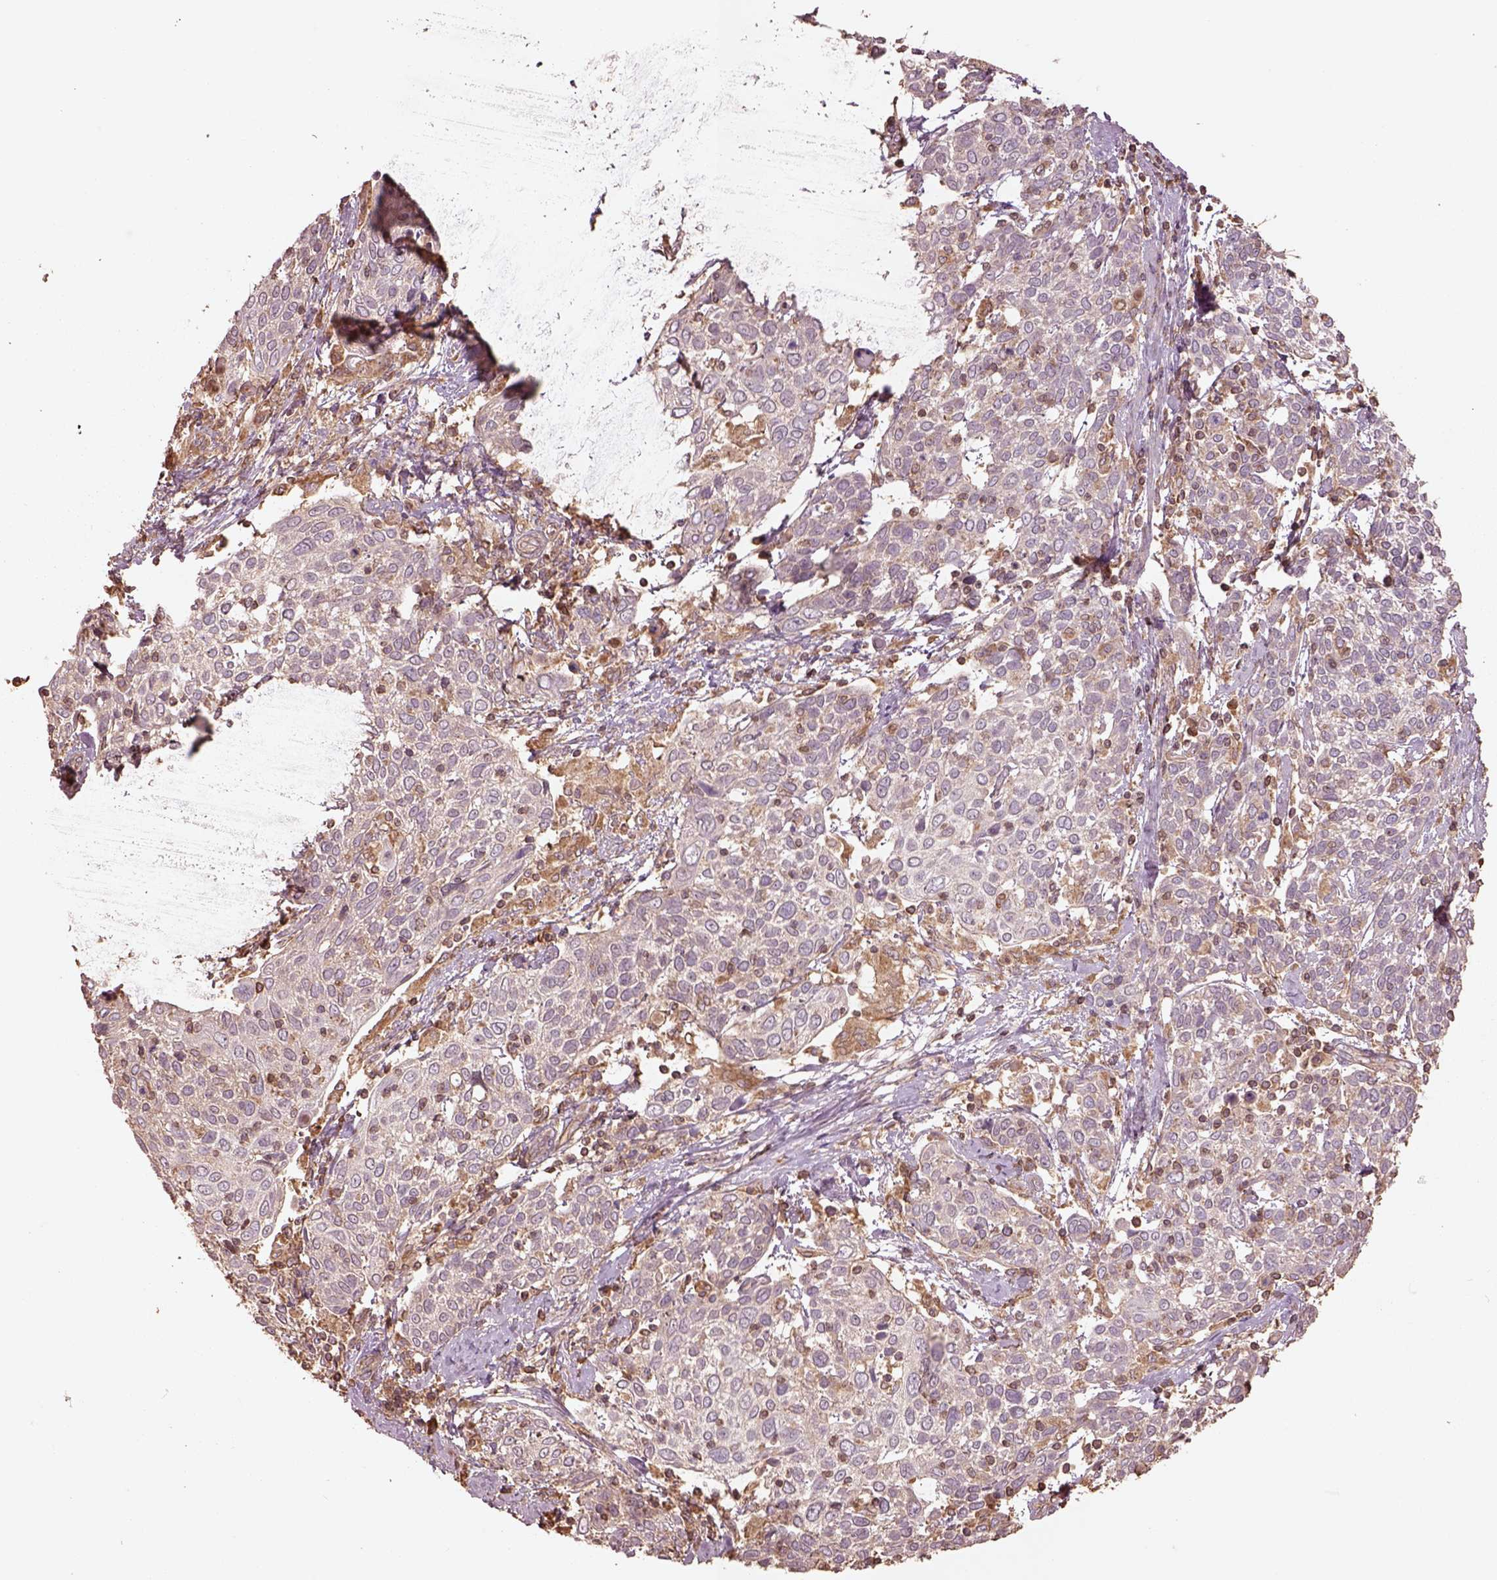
{"staining": {"intensity": "negative", "quantity": "none", "location": "none"}, "tissue": "cervical cancer", "cell_type": "Tumor cells", "image_type": "cancer", "snomed": [{"axis": "morphology", "description": "Squamous cell carcinoma, NOS"}, {"axis": "topography", "description": "Cervix"}], "caption": "High magnification brightfield microscopy of cervical squamous cell carcinoma stained with DAB (3,3'-diaminobenzidine) (brown) and counterstained with hematoxylin (blue): tumor cells show no significant expression.", "gene": "TRADD", "patient": {"sex": "female", "age": 61}}